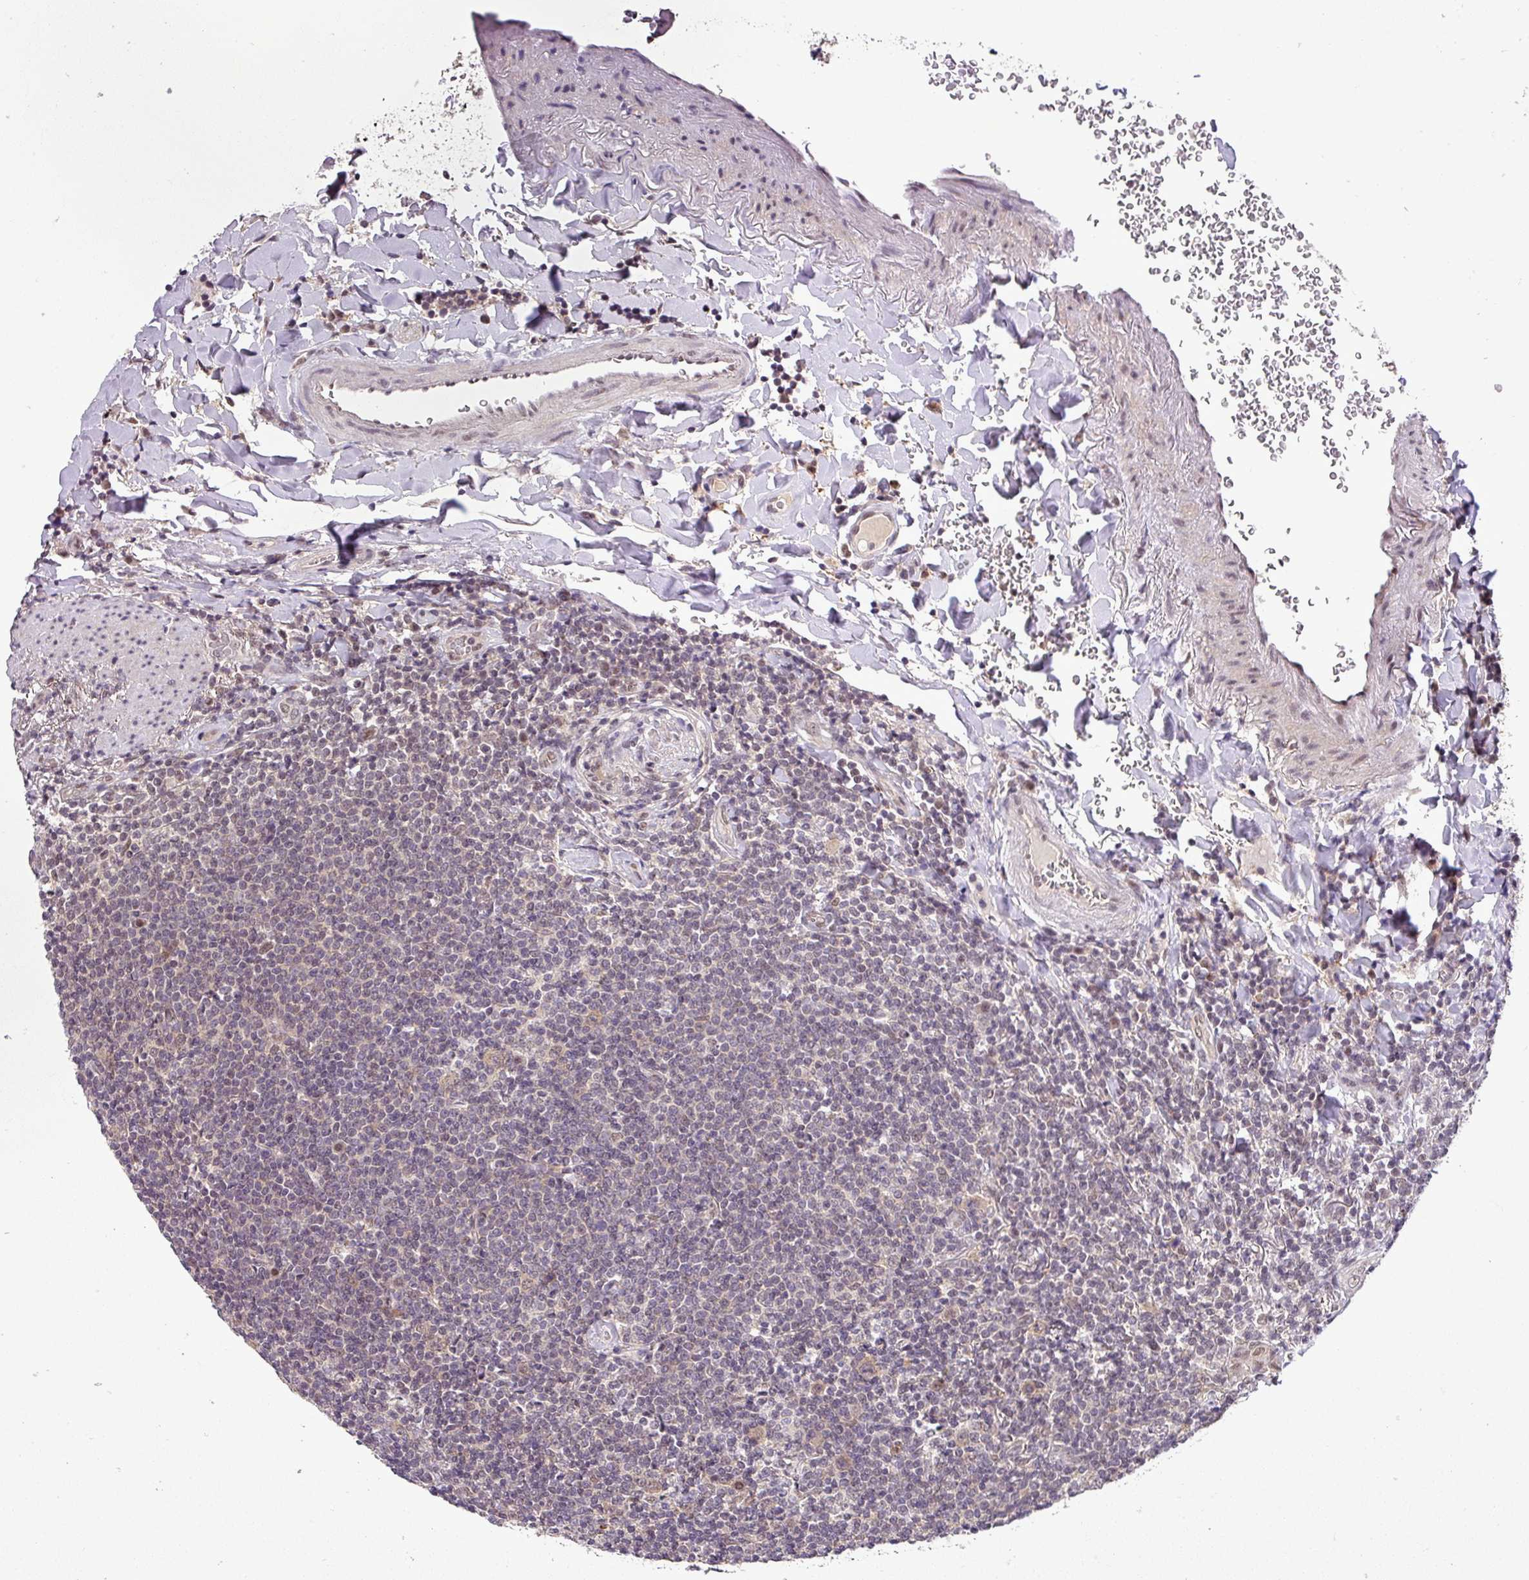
{"staining": {"intensity": "negative", "quantity": "none", "location": "none"}, "tissue": "lymphoma", "cell_type": "Tumor cells", "image_type": "cancer", "snomed": [{"axis": "morphology", "description": "Malignant lymphoma, non-Hodgkin's type, Low grade"}, {"axis": "topography", "description": "Lung"}], "caption": "Immunohistochemistry image of neoplastic tissue: human lymphoma stained with DAB displays no significant protein staining in tumor cells.", "gene": "MFHAS1", "patient": {"sex": "female", "age": 71}}